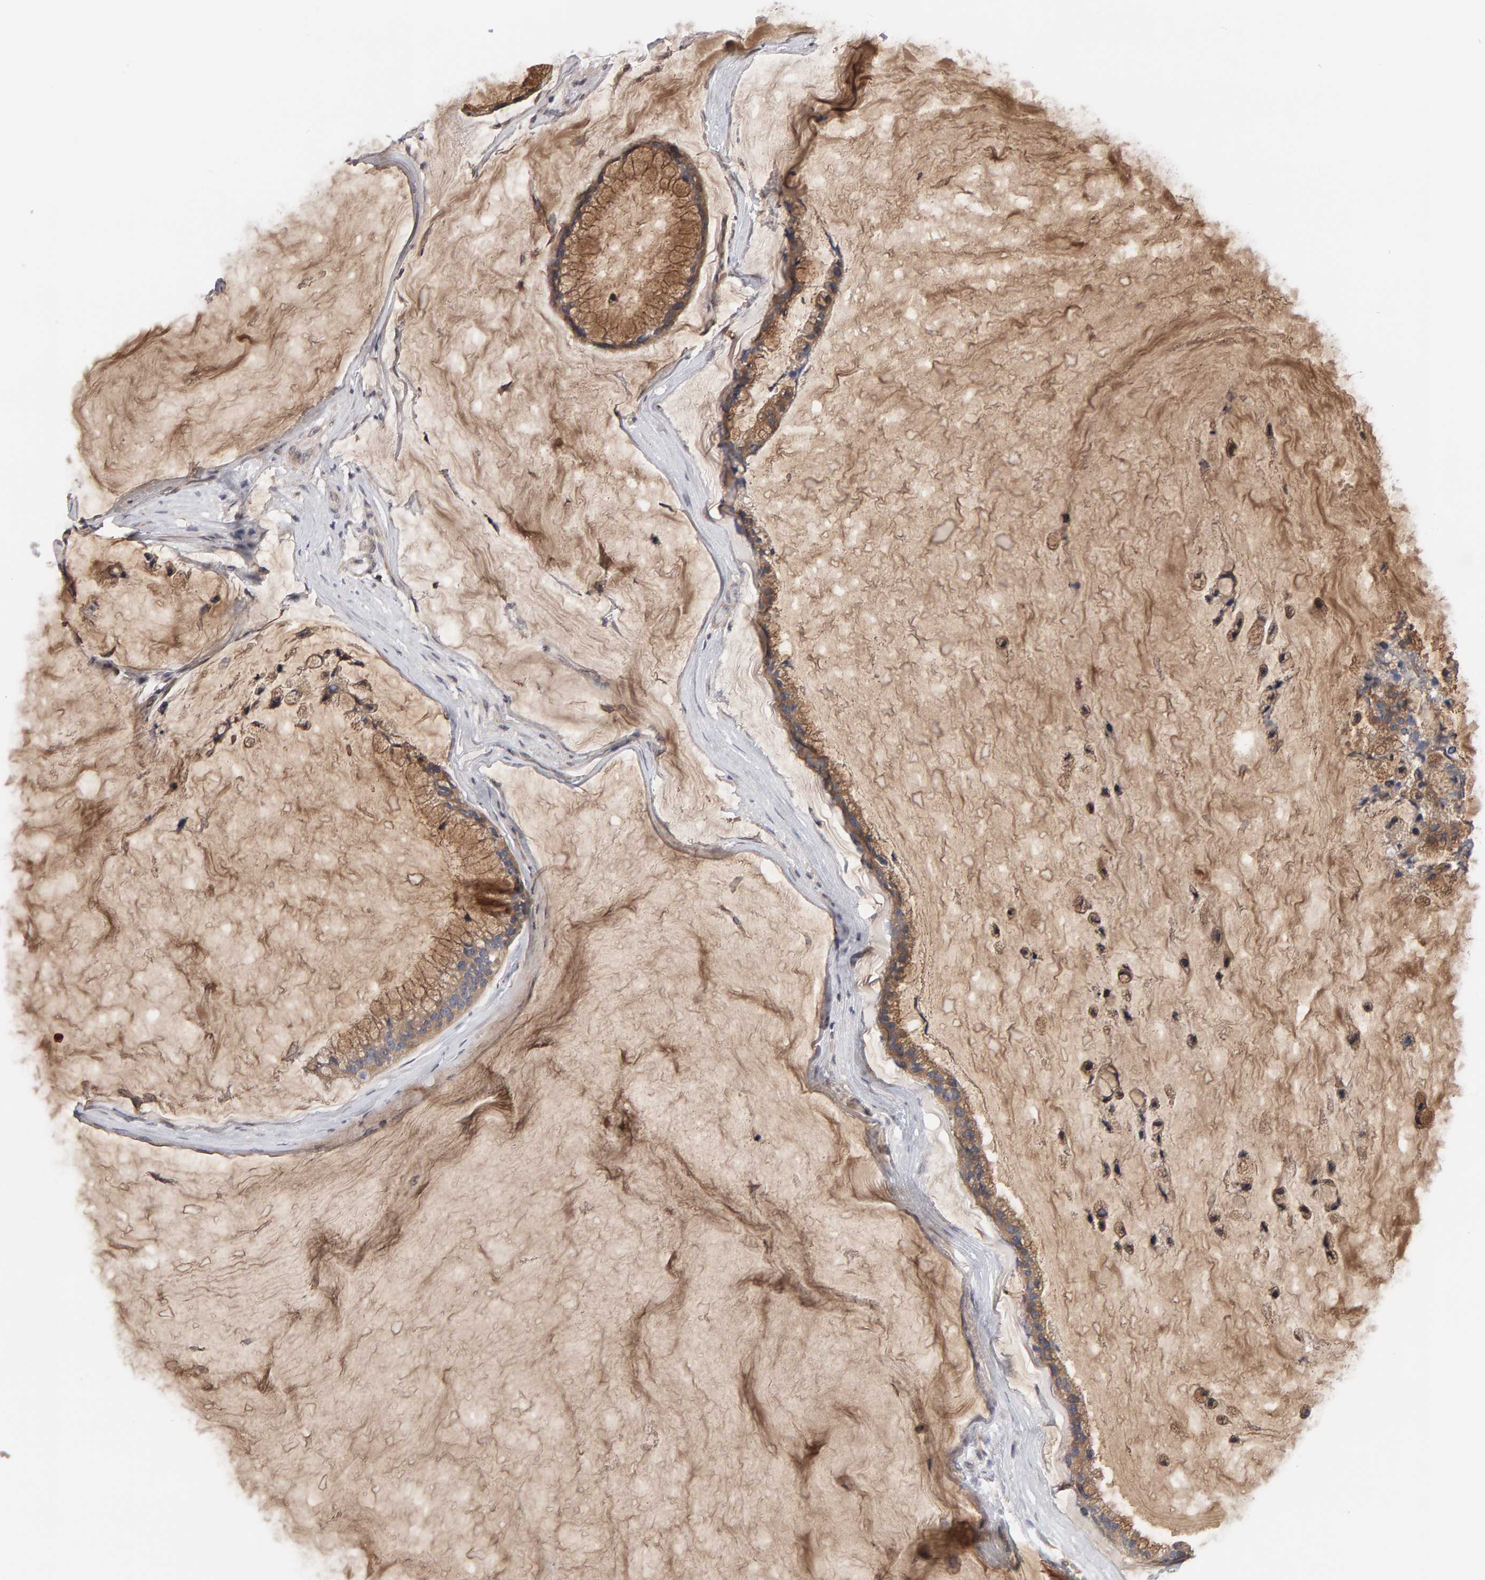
{"staining": {"intensity": "weak", "quantity": "25%-75%", "location": "cytoplasmic/membranous"}, "tissue": "ovarian cancer", "cell_type": "Tumor cells", "image_type": "cancer", "snomed": [{"axis": "morphology", "description": "Cystadenocarcinoma, mucinous, NOS"}, {"axis": "topography", "description": "Ovary"}], "caption": "Protein analysis of mucinous cystadenocarcinoma (ovarian) tissue shows weak cytoplasmic/membranous positivity in about 25%-75% of tumor cells.", "gene": "MSRA", "patient": {"sex": "female", "age": 39}}